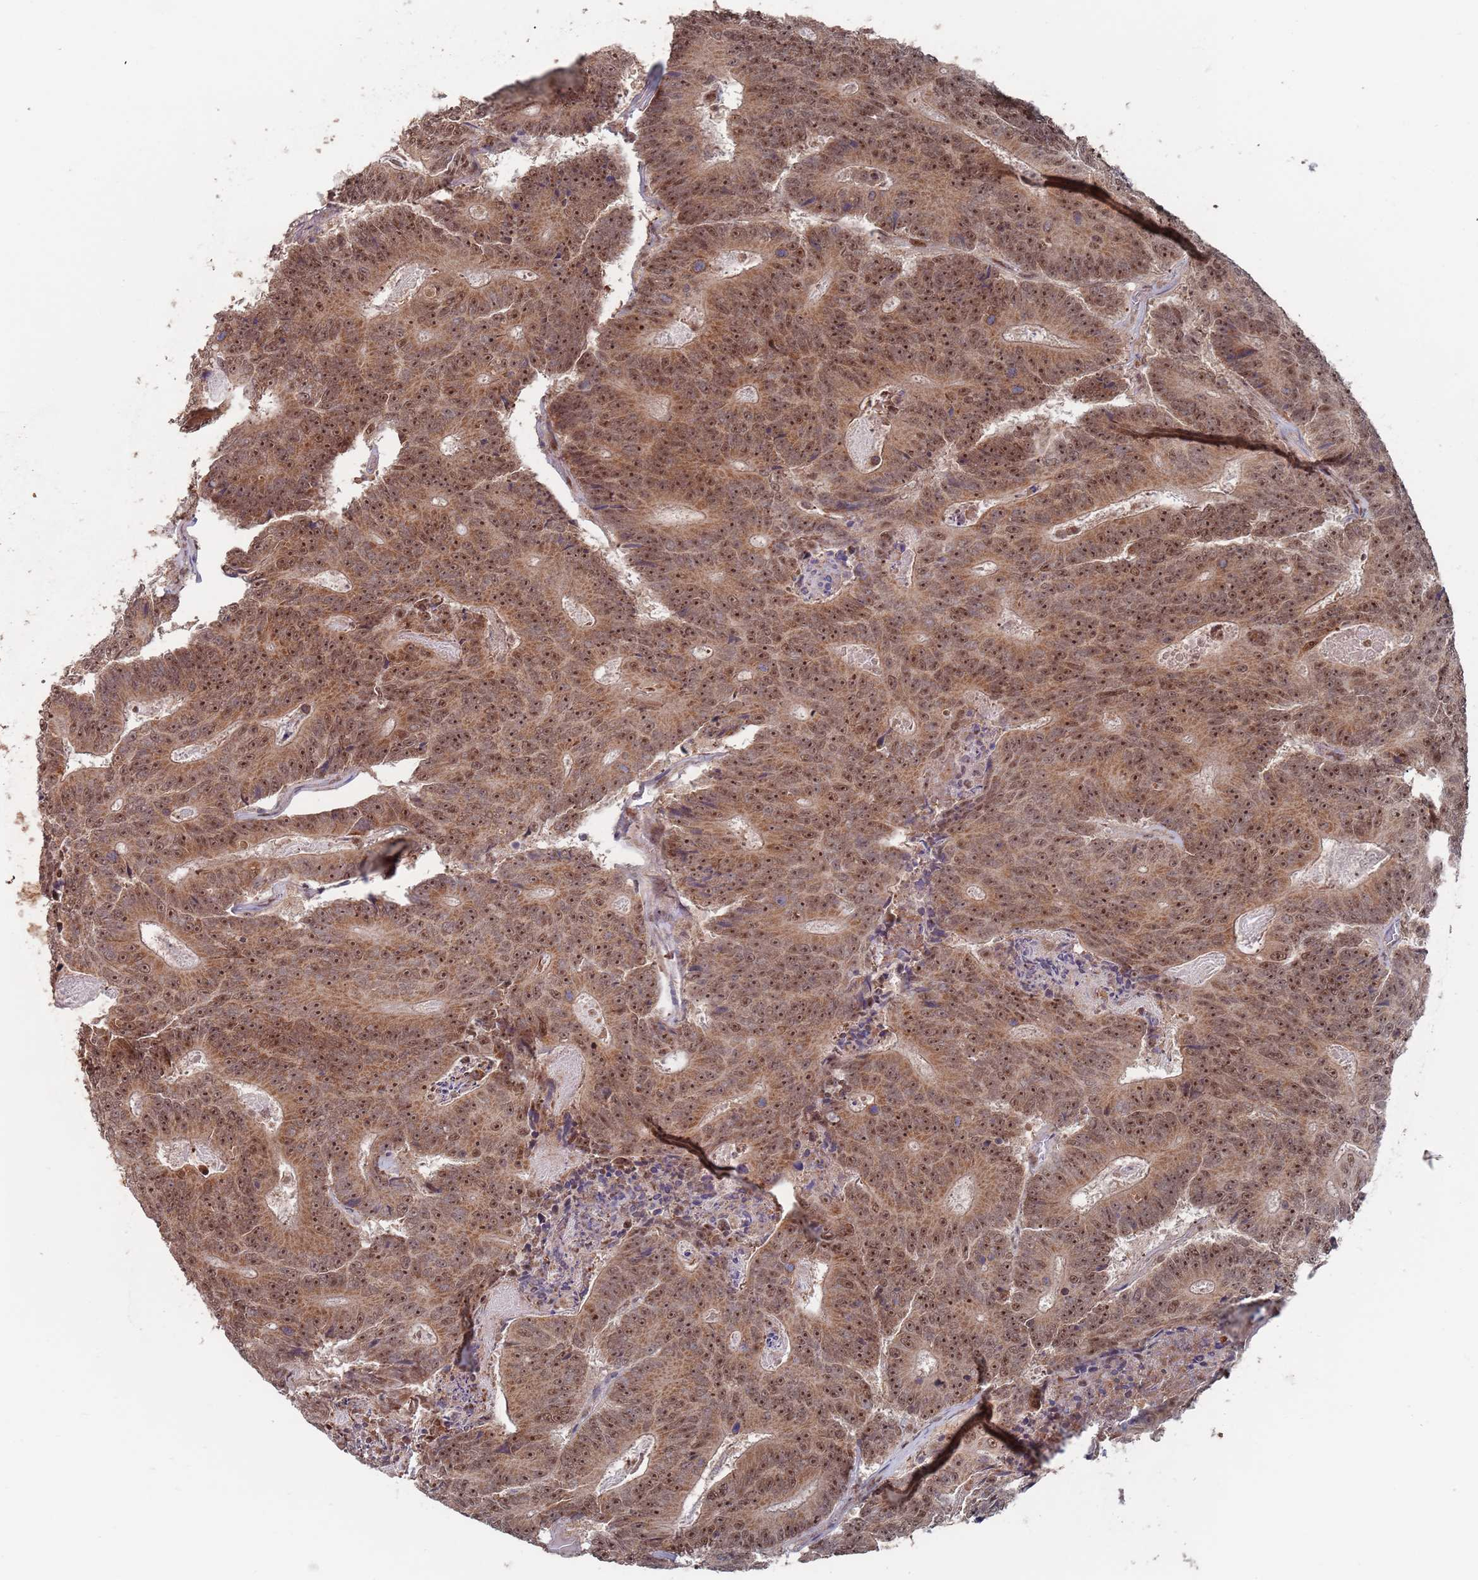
{"staining": {"intensity": "moderate", "quantity": ">75%", "location": "cytoplasmic/membranous,nuclear"}, "tissue": "colorectal cancer", "cell_type": "Tumor cells", "image_type": "cancer", "snomed": [{"axis": "morphology", "description": "Adenocarcinoma, NOS"}, {"axis": "topography", "description": "Colon"}], "caption": "Adenocarcinoma (colorectal) tissue shows moderate cytoplasmic/membranous and nuclear staining in about >75% of tumor cells, visualized by immunohistochemistry. Immunohistochemistry (ihc) stains the protein of interest in brown and the nuclei are stained blue.", "gene": "RPP25", "patient": {"sex": "male", "age": 83}}